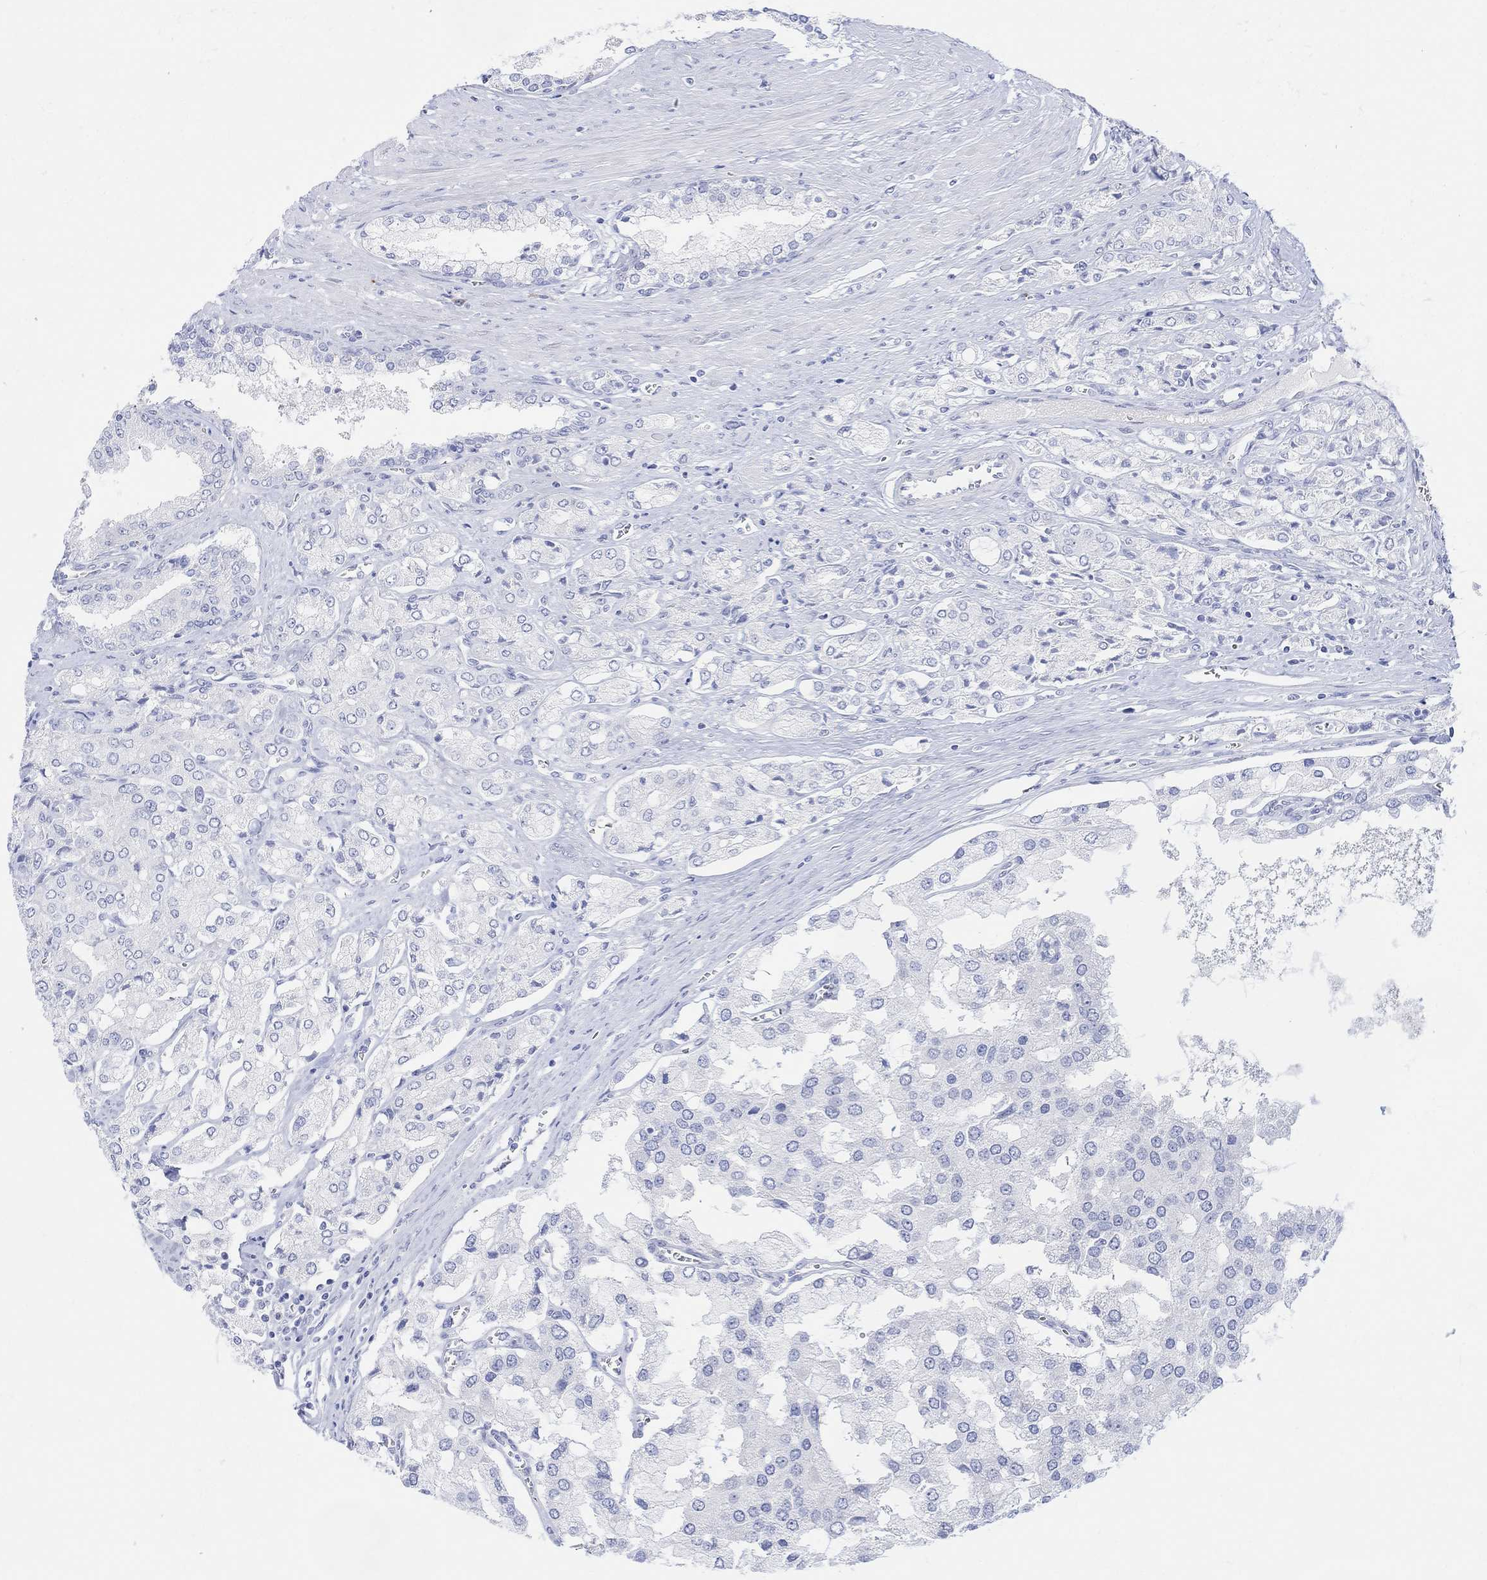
{"staining": {"intensity": "negative", "quantity": "none", "location": "none"}, "tissue": "prostate cancer", "cell_type": "Tumor cells", "image_type": "cancer", "snomed": [{"axis": "morphology", "description": "Adenocarcinoma, NOS"}, {"axis": "topography", "description": "Prostate and seminal vesicle, NOS"}, {"axis": "topography", "description": "Prostate"}], "caption": "DAB immunohistochemical staining of human adenocarcinoma (prostate) exhibits no significant staining in tumor cells. The staining is performed using DAB brown chromogen with nuclei counter-stained in using hematoxylin.", "gene": "GNG13", "patient": {"sex": "male", "age": 67}}